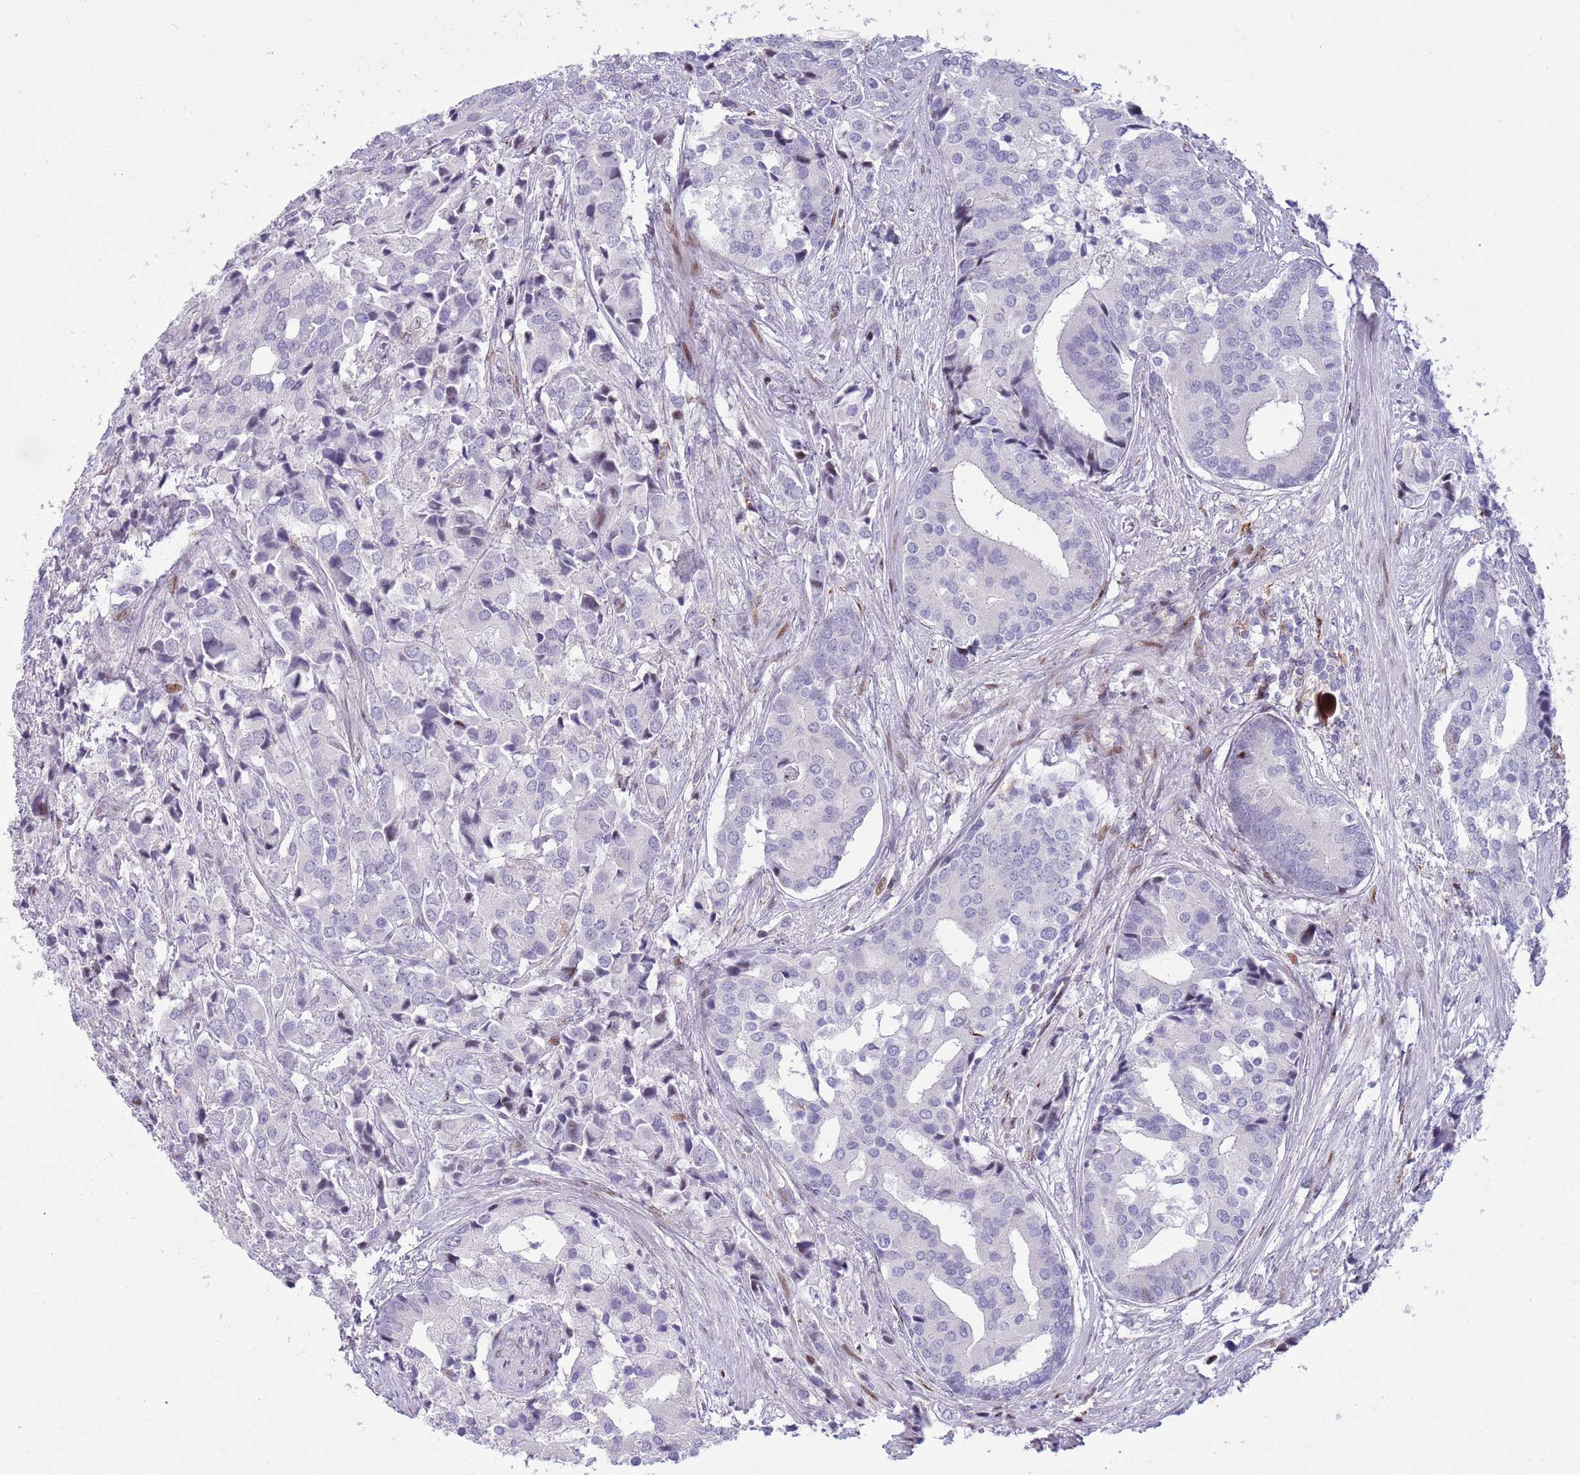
{"staining": {"intensity": "negative", "quantity": "none", "location": "none"}, "tissue": "prostate cancer", "cell_type": "Tumor cells", "image_type": "cancer", "snomed": [{"axis": "morphology", "description": "Adenocarcinoma, High grade"}, {"axis": "topography", "description": "Prostate"}], "caption": "Prostate cancer (high-grade adenocarcinoma) was stained to show a protein in brown. There is no significant staining in tumor cells.", "gene": "ANO8", "patient": {"sex": "male", "age": 62}}